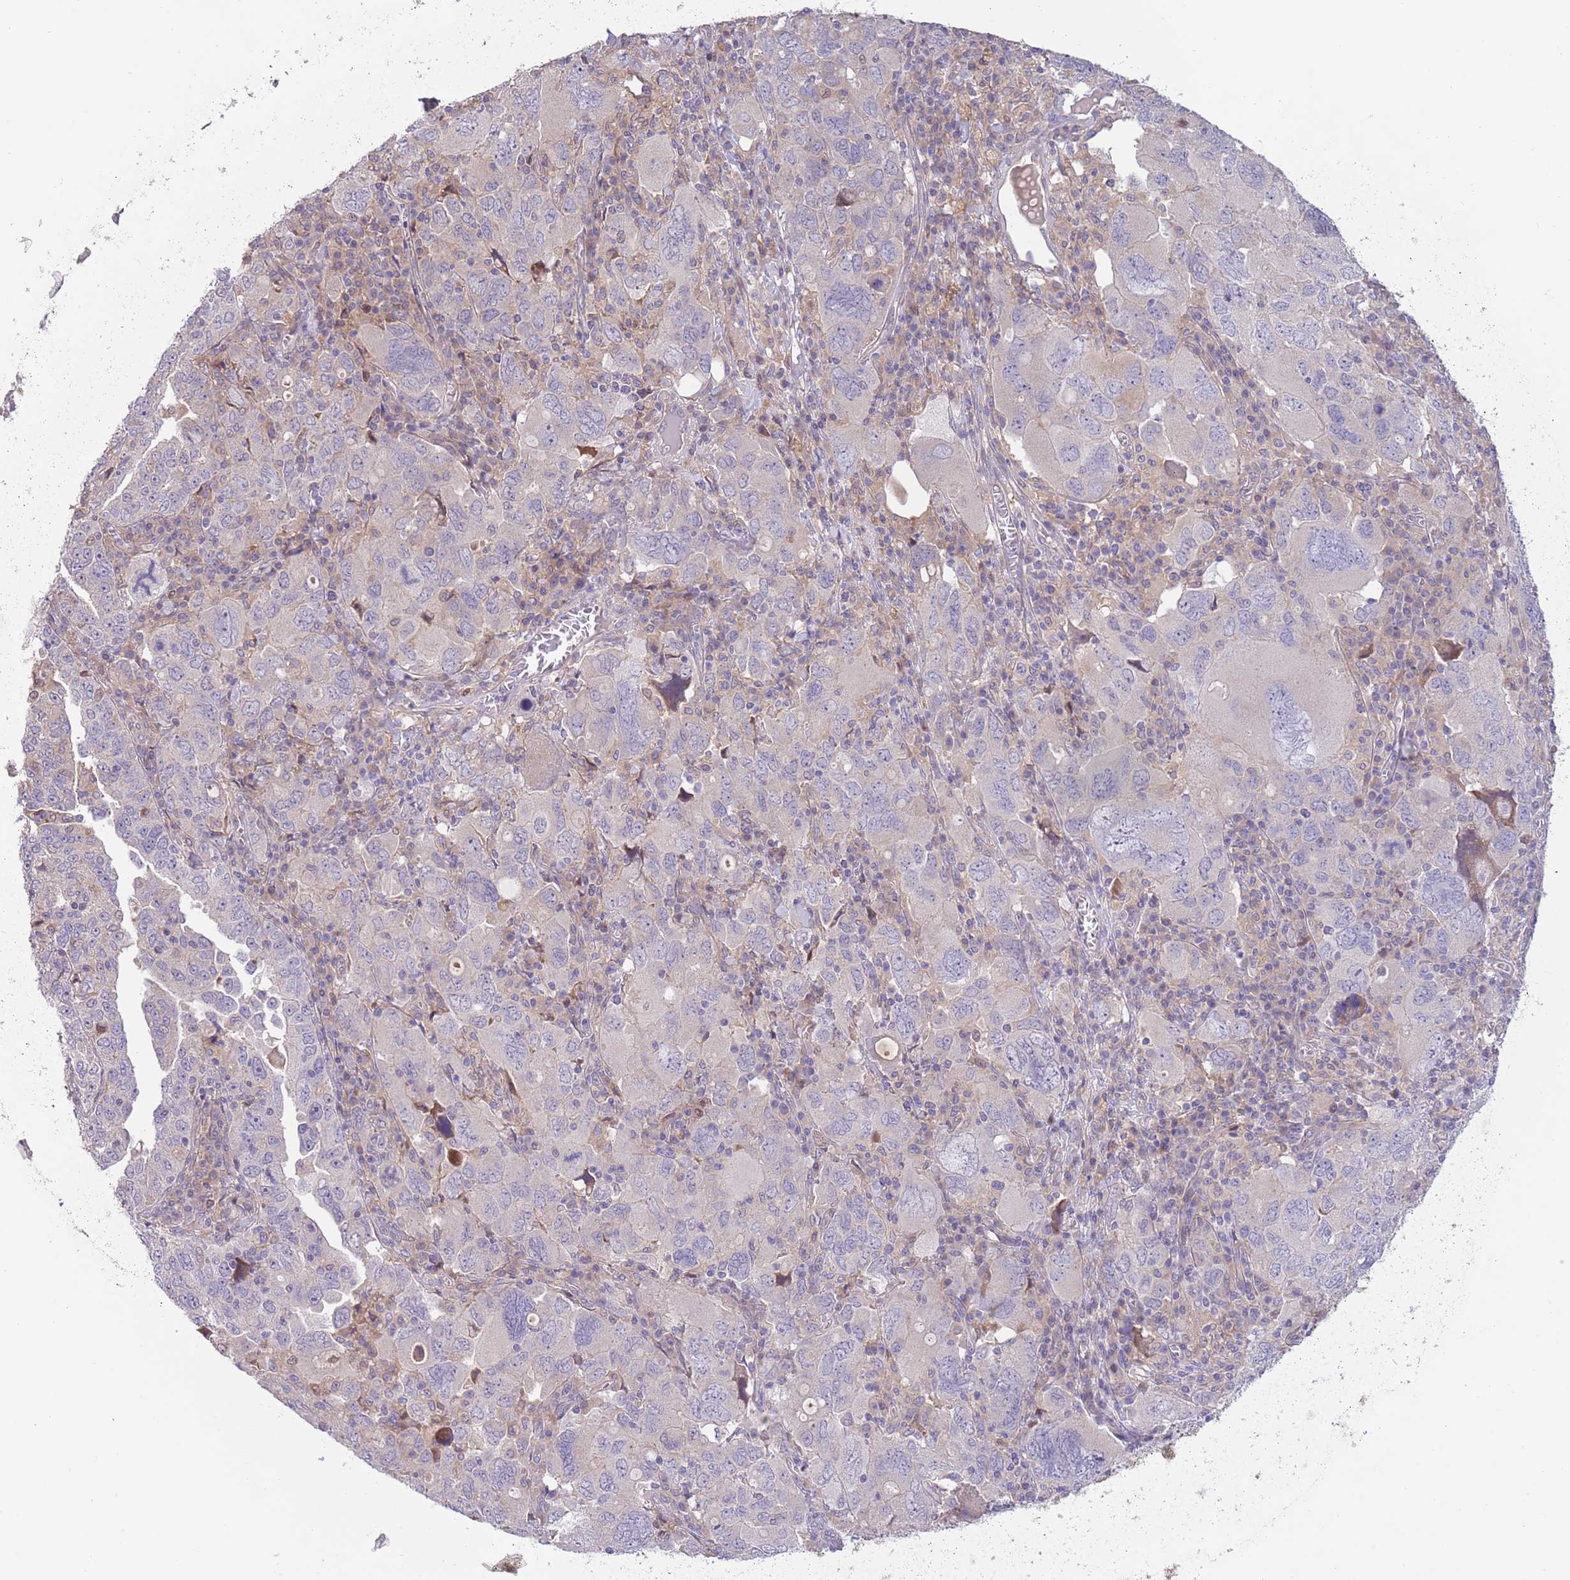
{"staining": {"intensity": "negative", "quantity": "none", "location": "none"}, "tissue": "ovarian cancer", "cell_type": "Tumor cells", "image_type": "cancer", "snomed": [{"axis": "morphology", "description": "Carcinoma, endometroid"}, {"axis": "topography", "description": "Ovary"}], "caption": "Tumor cells show no significant protein positivity in ovarian cancer.", "gene": "CABYR", "patient": {"sex": "female", "age": 62}}